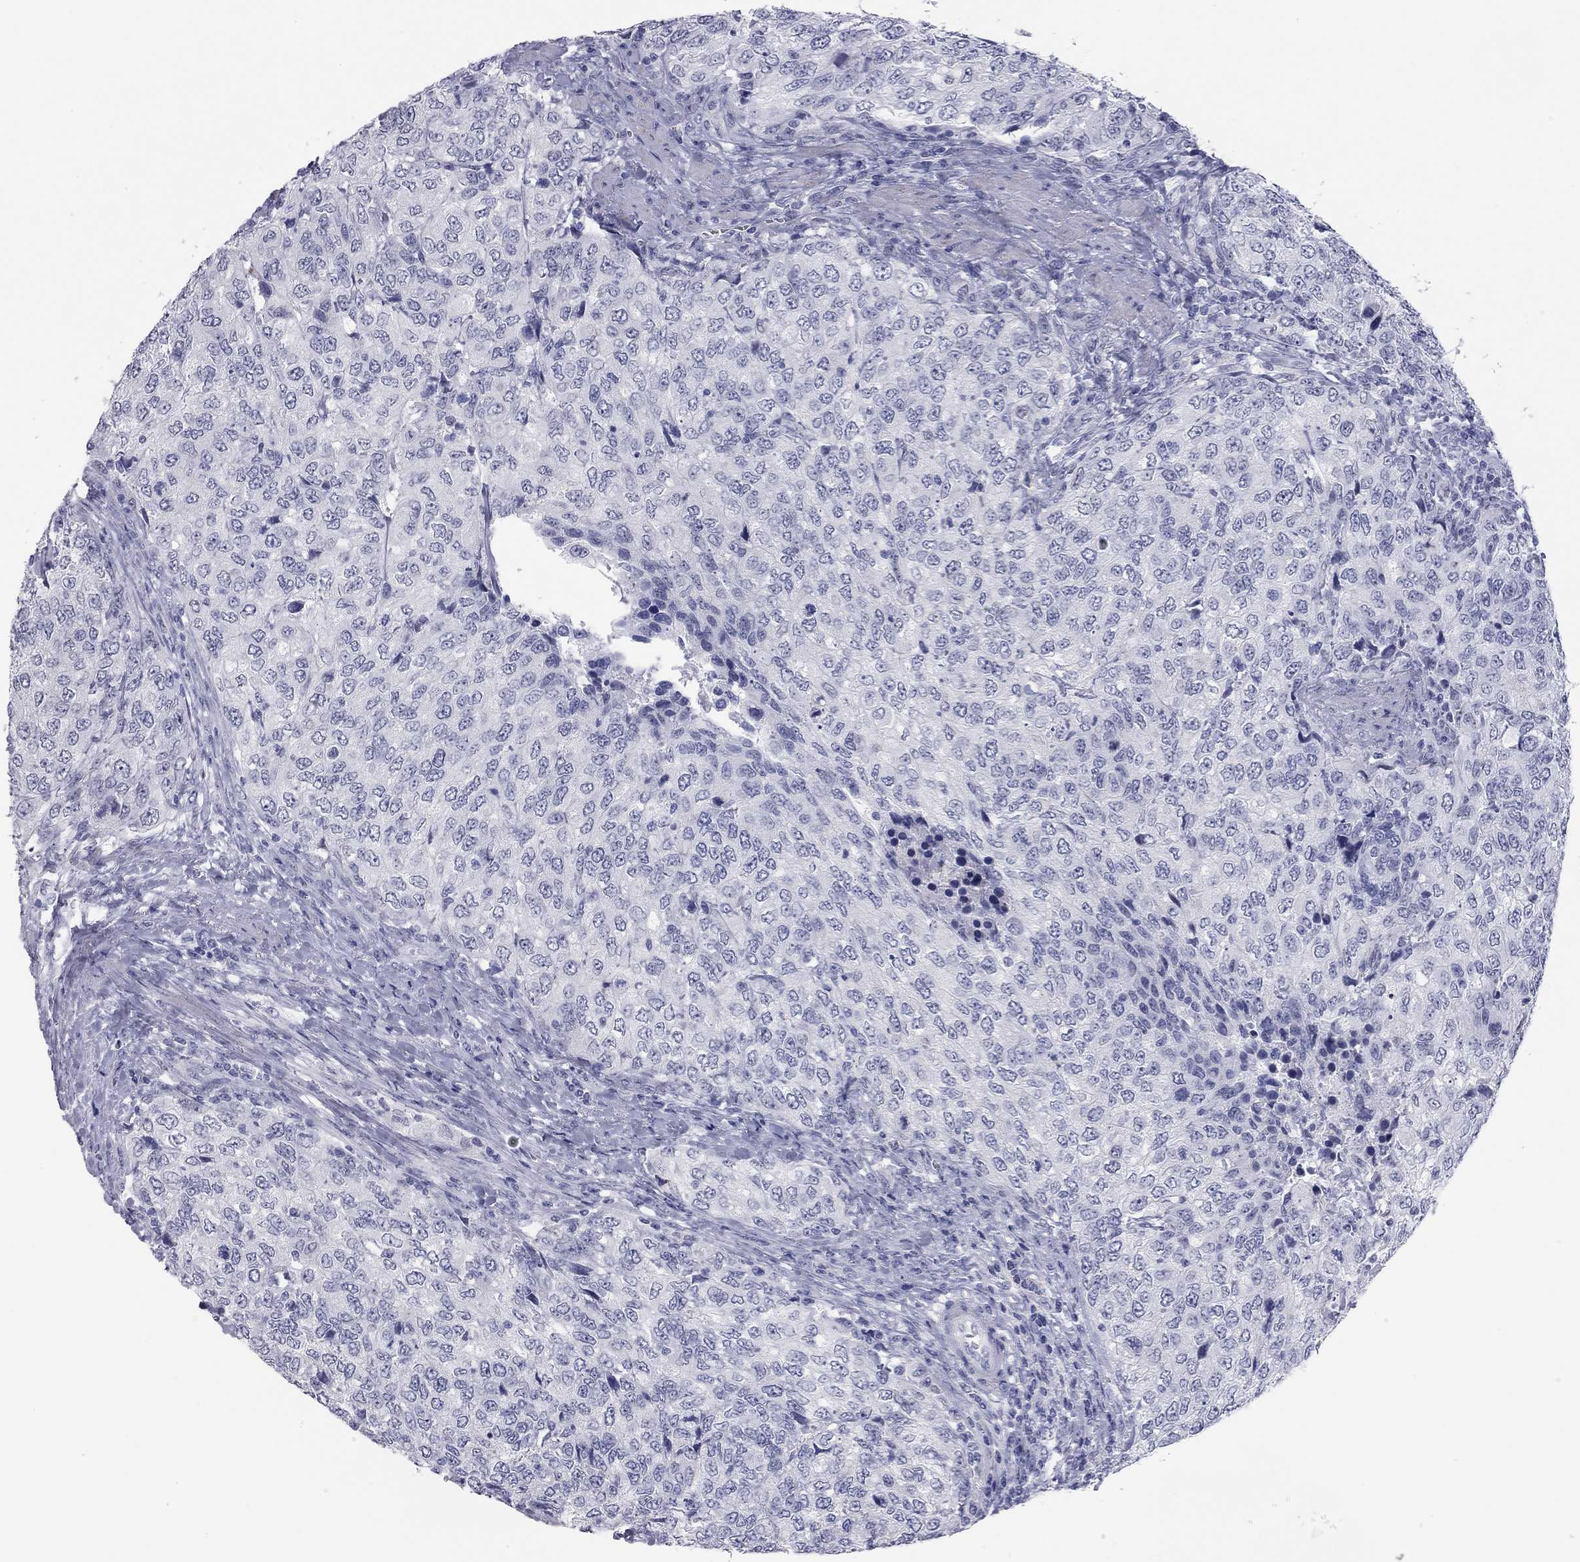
{"staining": {"intensity": "negative", "quantity": "none", "location": "none"}, "tissue": "urothelial cancer", "cell_type": "Tumor cells", "image_type": "cancer", "snomed": [{"axis": "morphology", "description": "Urothelial carcinoma, High grade"}, {"axis": "topography", "description": "Urinary bladder"}], "caption": "Urothelial carcinoma (high-grade) was stained to show a protein in brown. There is no significant positivity in tumor cells. The staining is performed using DAB (3,3'-diaminobenzidine) brown chromogen with nuclei counter-stained in using hematoxylin.", "gene": "AK8", "patient": {"sex": "female", "age": 78}}